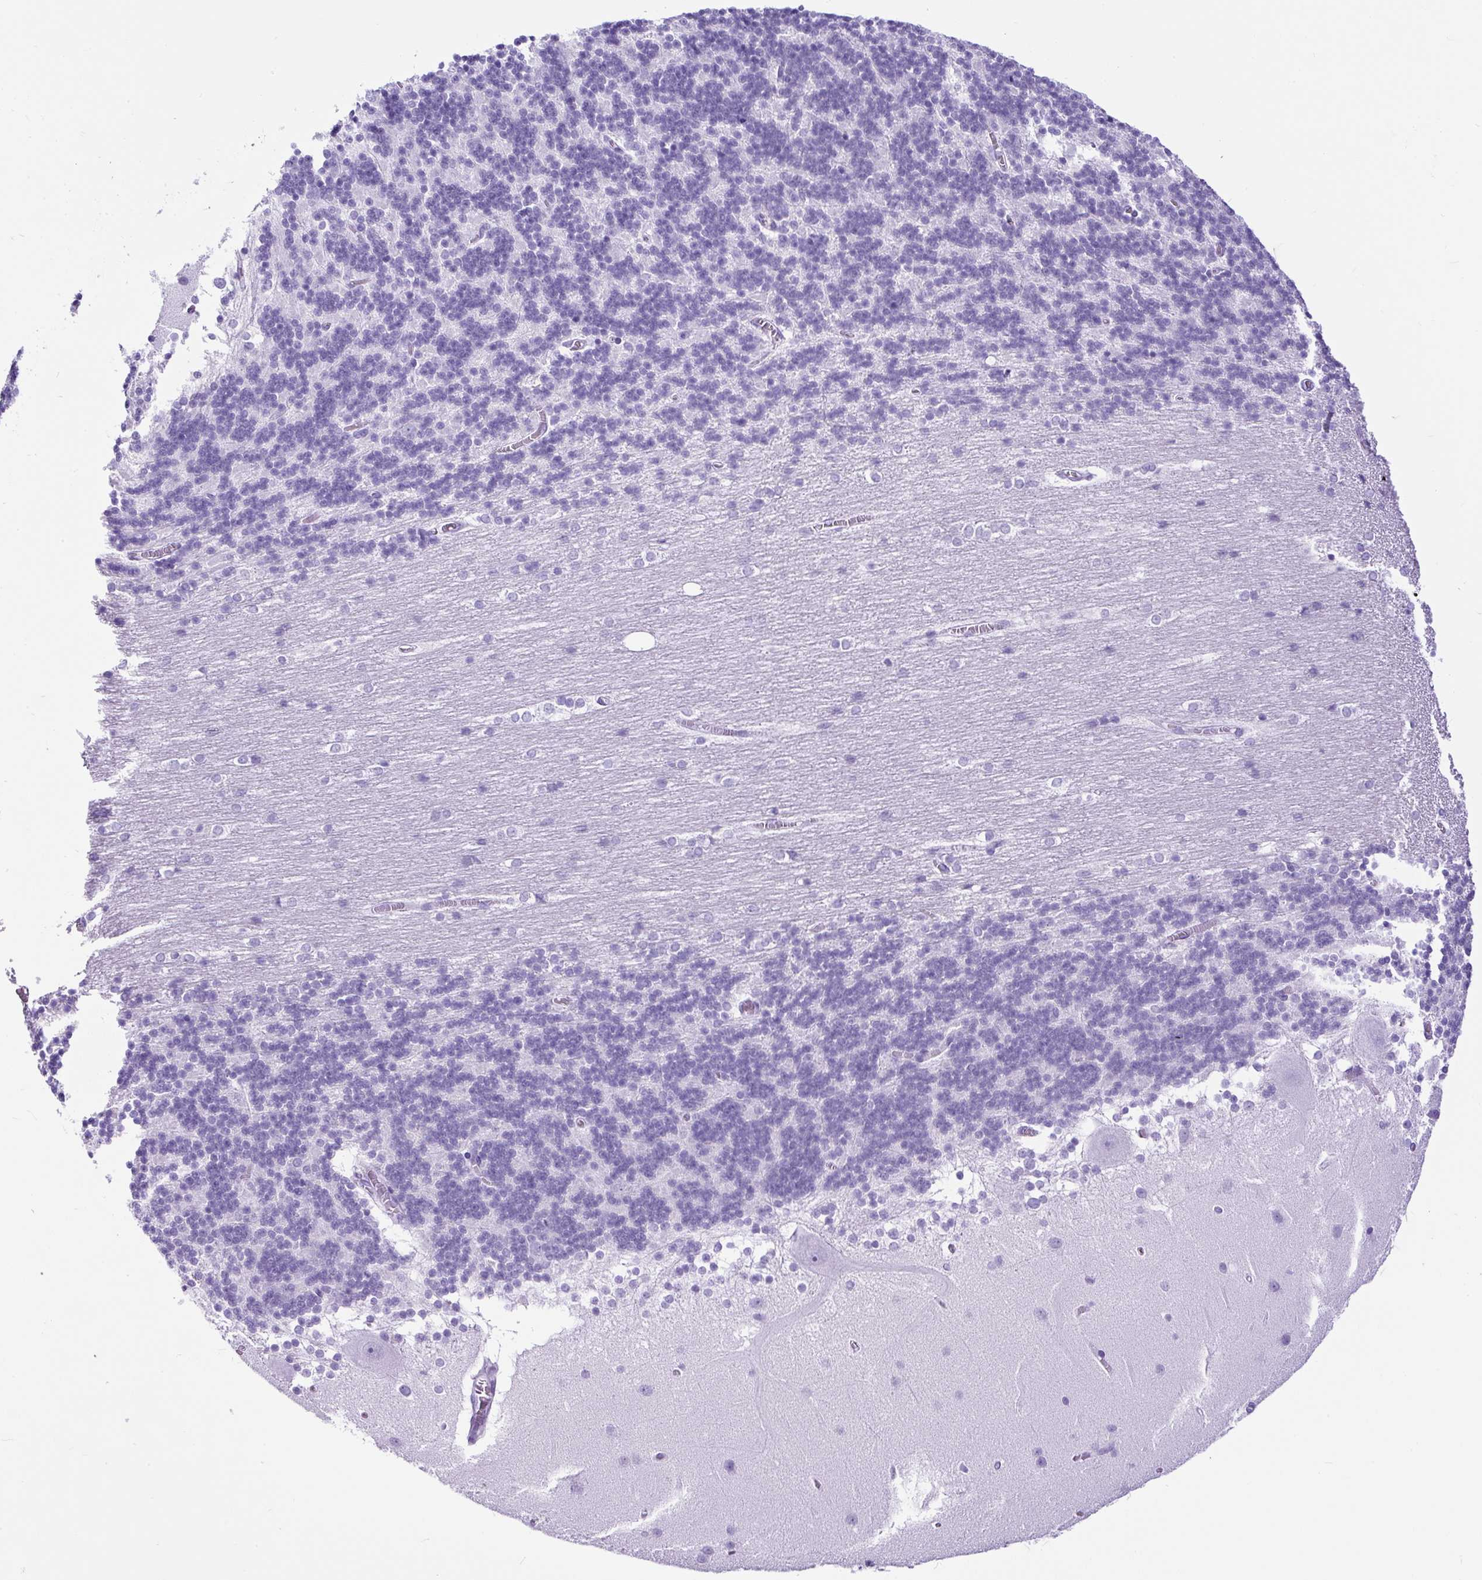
{"staining": {"intensity": "negative", "quantity": "none", "location": "none"}, "tissue": "cerebellum", "cell_type": "Cells in granular layer", "image_type": "normal", "snomed": [{"axis": "morphology", "description": "Normal tissue, NOS"}, {"axis": "topography", "description": "Cerebellum"}], "caption": "Immunohistochemistry (IHC) of benign human cerebellum demonstrates no staining in cells in granular layer. (DAB immunohistochemistry (IHC), high magnification).", "gene": "CEL", "patient": {"sex": "female", "age": 54}}